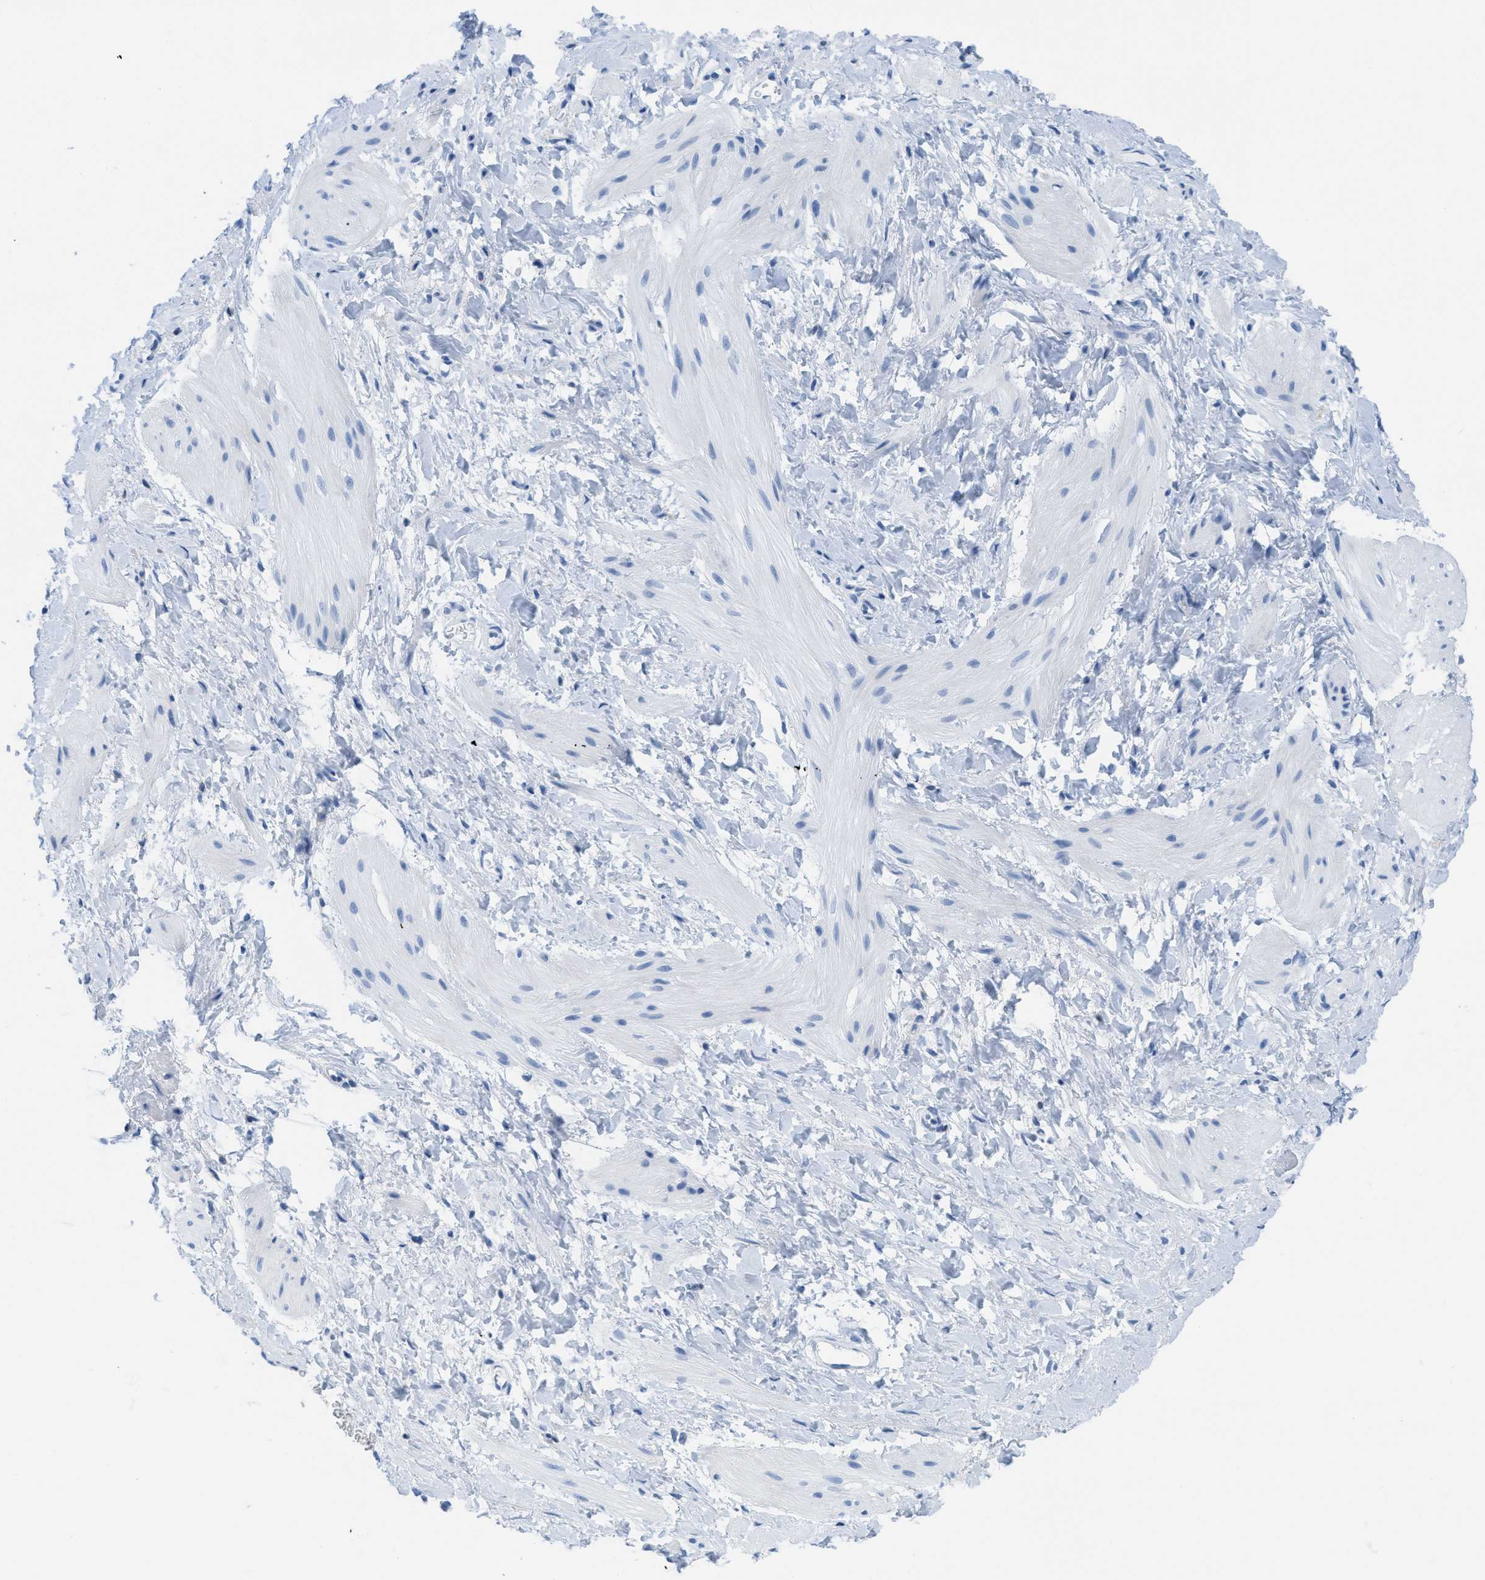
{"staining": {"intensity": "negative", "quantity": "none", "location": "none"}, "tissue": "smooth muscle", "cell_type": "Smooth muscle cells", "image_type": "normal", "snomed": [{"axis": "morphology", "description": "Normal tissue, NOS"}, {"axis": "topography", "description": "Smooth muscle"}], "caption": "Smooth muscle cells show no significant protein positivity in unremarkable smooth muscle.", "gene": "ASGR1", "patient": {"sex": "male", "age": 16}}